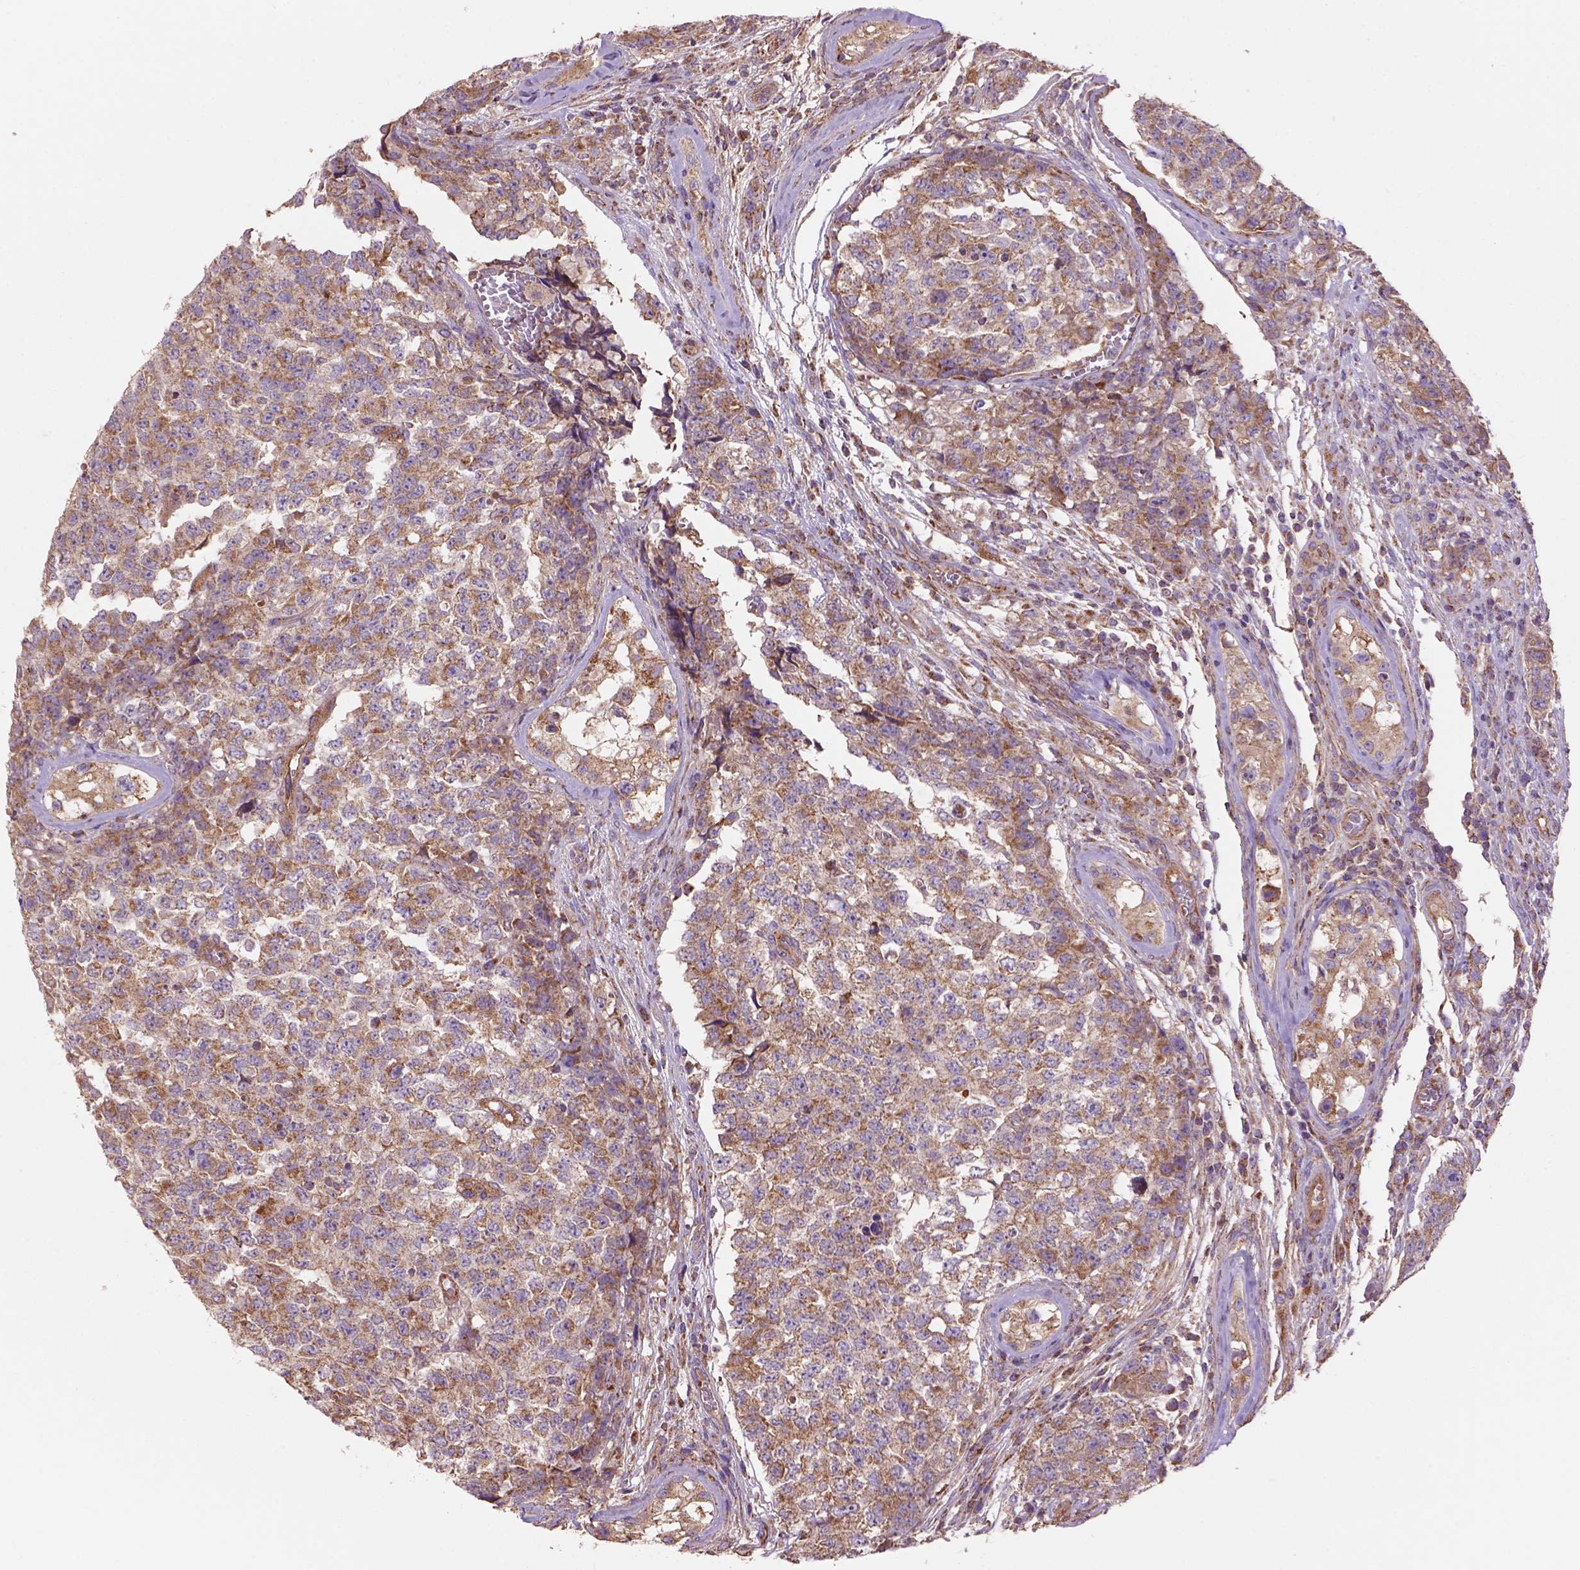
{"staining": {"intensity": "moderate", "quantity": "25%-75%", "location": "cytoplasmic/membranous"}, "tissue": "testis cancer", "cell_type": "Tumor cells", "image_type": "cancer", "snomed": [{"axis": "morphology", "description": "Carcinoma, Embryonal, NOS"}, {"axis": "topography", "description": "Testis"}], "caption": "Moderate cytoplasmic/membranous positivity is appreciated in about 25%-75% of tumor cells in testis cancer.", "gene": "WARS2", "patient": {"sex": "male", "age": 23}}